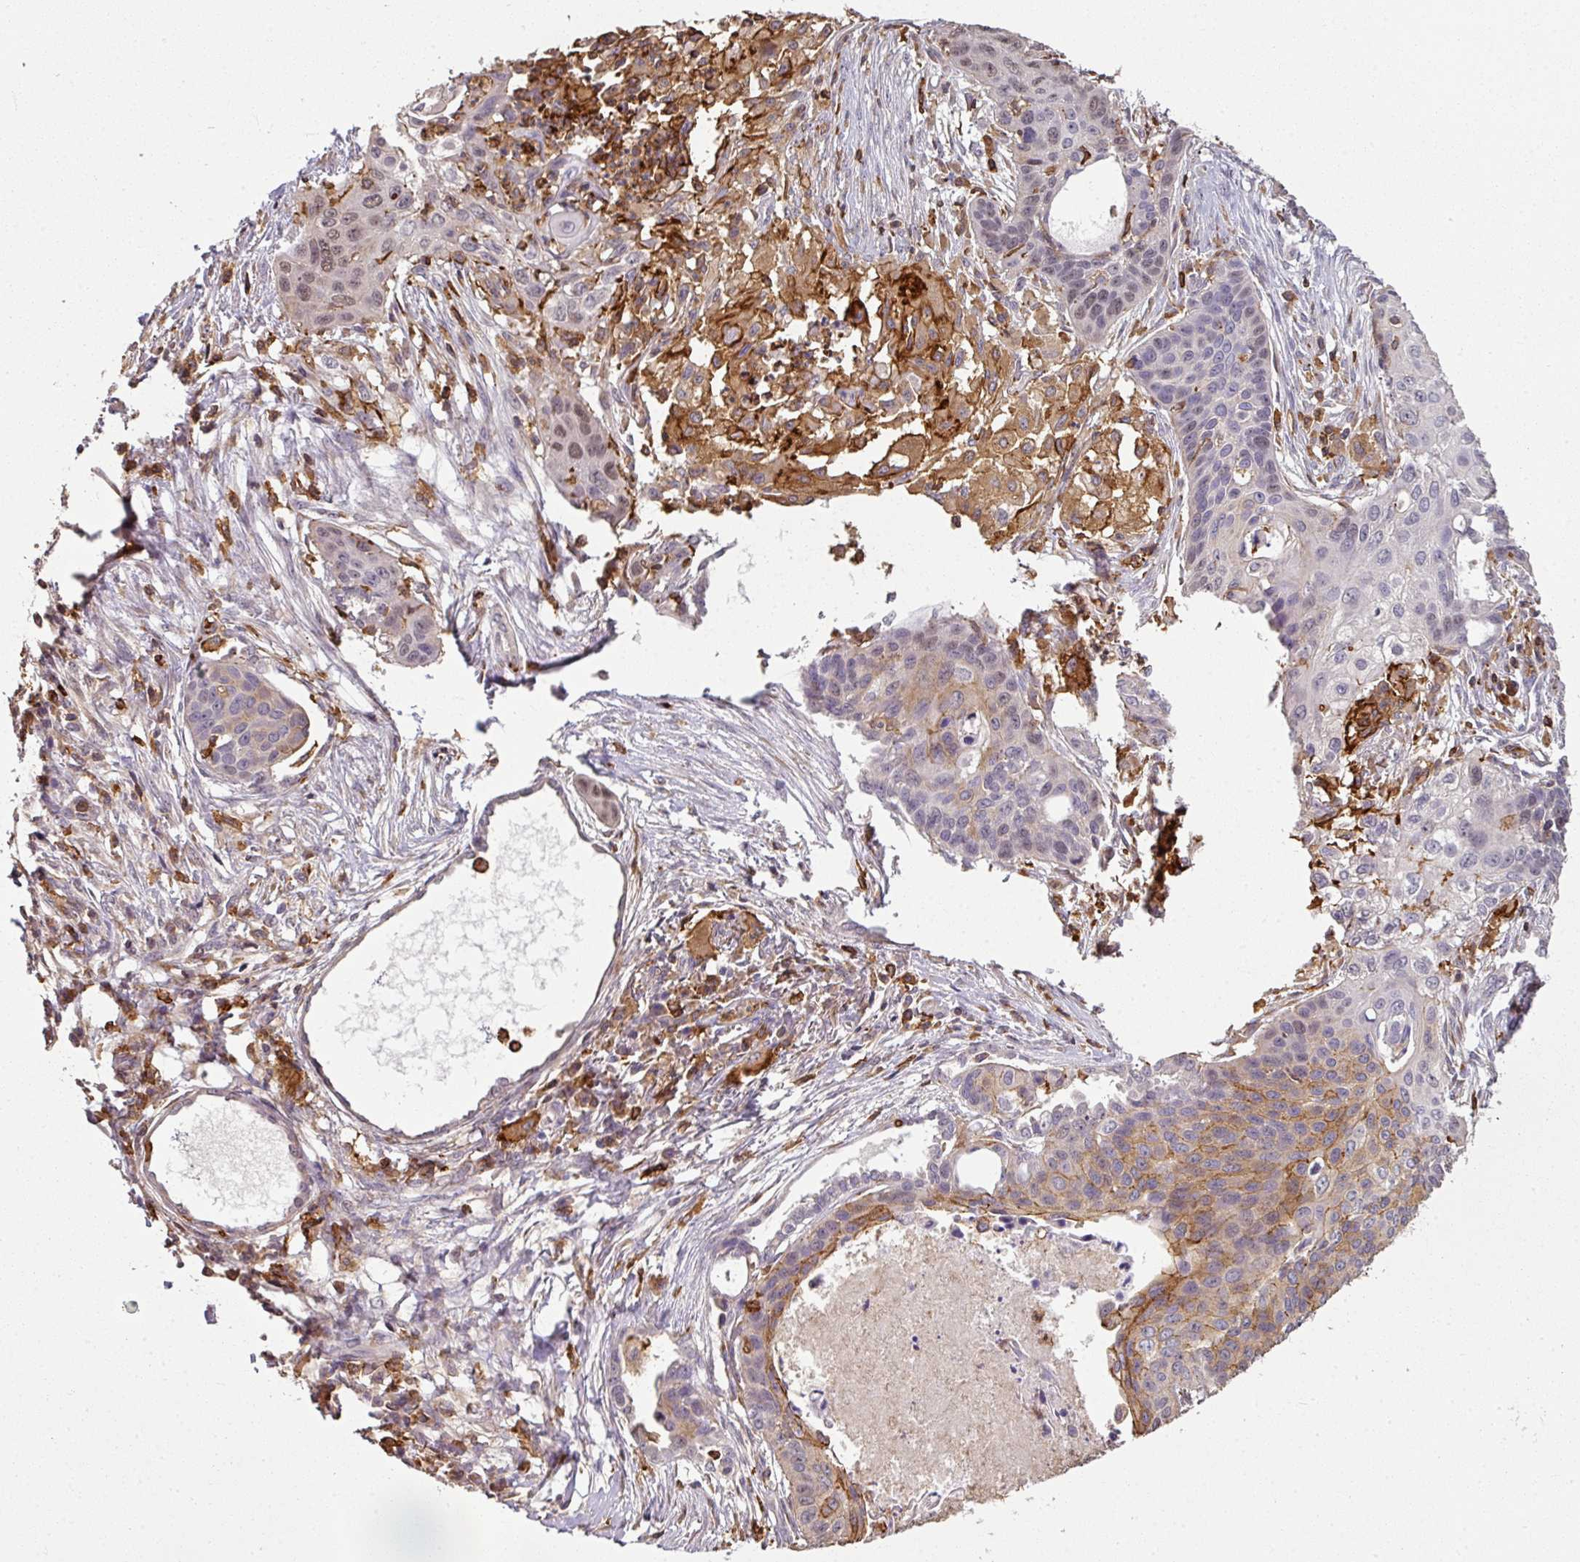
{"staining": {"intensity": "weak", "quantity": "25%-75%", "location": "cytoplasmic/membranous,nuclear"}, "tissue": "lung cancer", "cell_type": "Tumor cells", "image_type": "cancer", "snomed": [{"axis": "morphology", "description": "Squamous cell carcinoma, NOS"}, {"axis": "topography", "description": "Lung"}], "caption": "Protein staining of lung cancer tissue exhibits weak cytoplasmic/membranous and nuclear positivity in approximately 25%-75% of tumor cells.", "gene": "OLFML2B", "patient": {"sex": "male", "age": 71}}